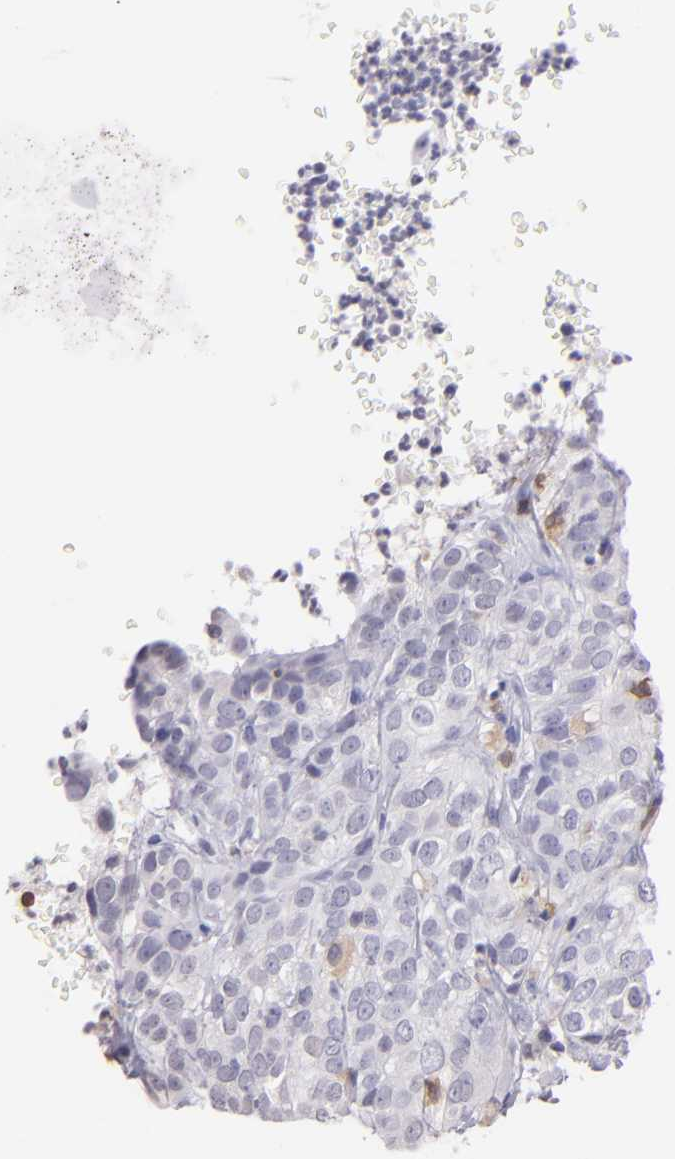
{"staining": {"intensity": "negative", "quantity": "none", "location": "none"}, "tissue": "cervical cancer", "cell_type": "Tumor cells", "image_type": "cancer", "snomed": [{"axis": "morphology", "description": "Squamous cell carcinoma, NOS"}, {"axis": "topography", "description": "Cervix"}], "caption": "Immunohistochemical staining of human squamous cell carcinoma (cervical) reveals no significant expression in tumor cells.", "gene": "IL2RA", "patient": {"sex": "female", "age": 38}}